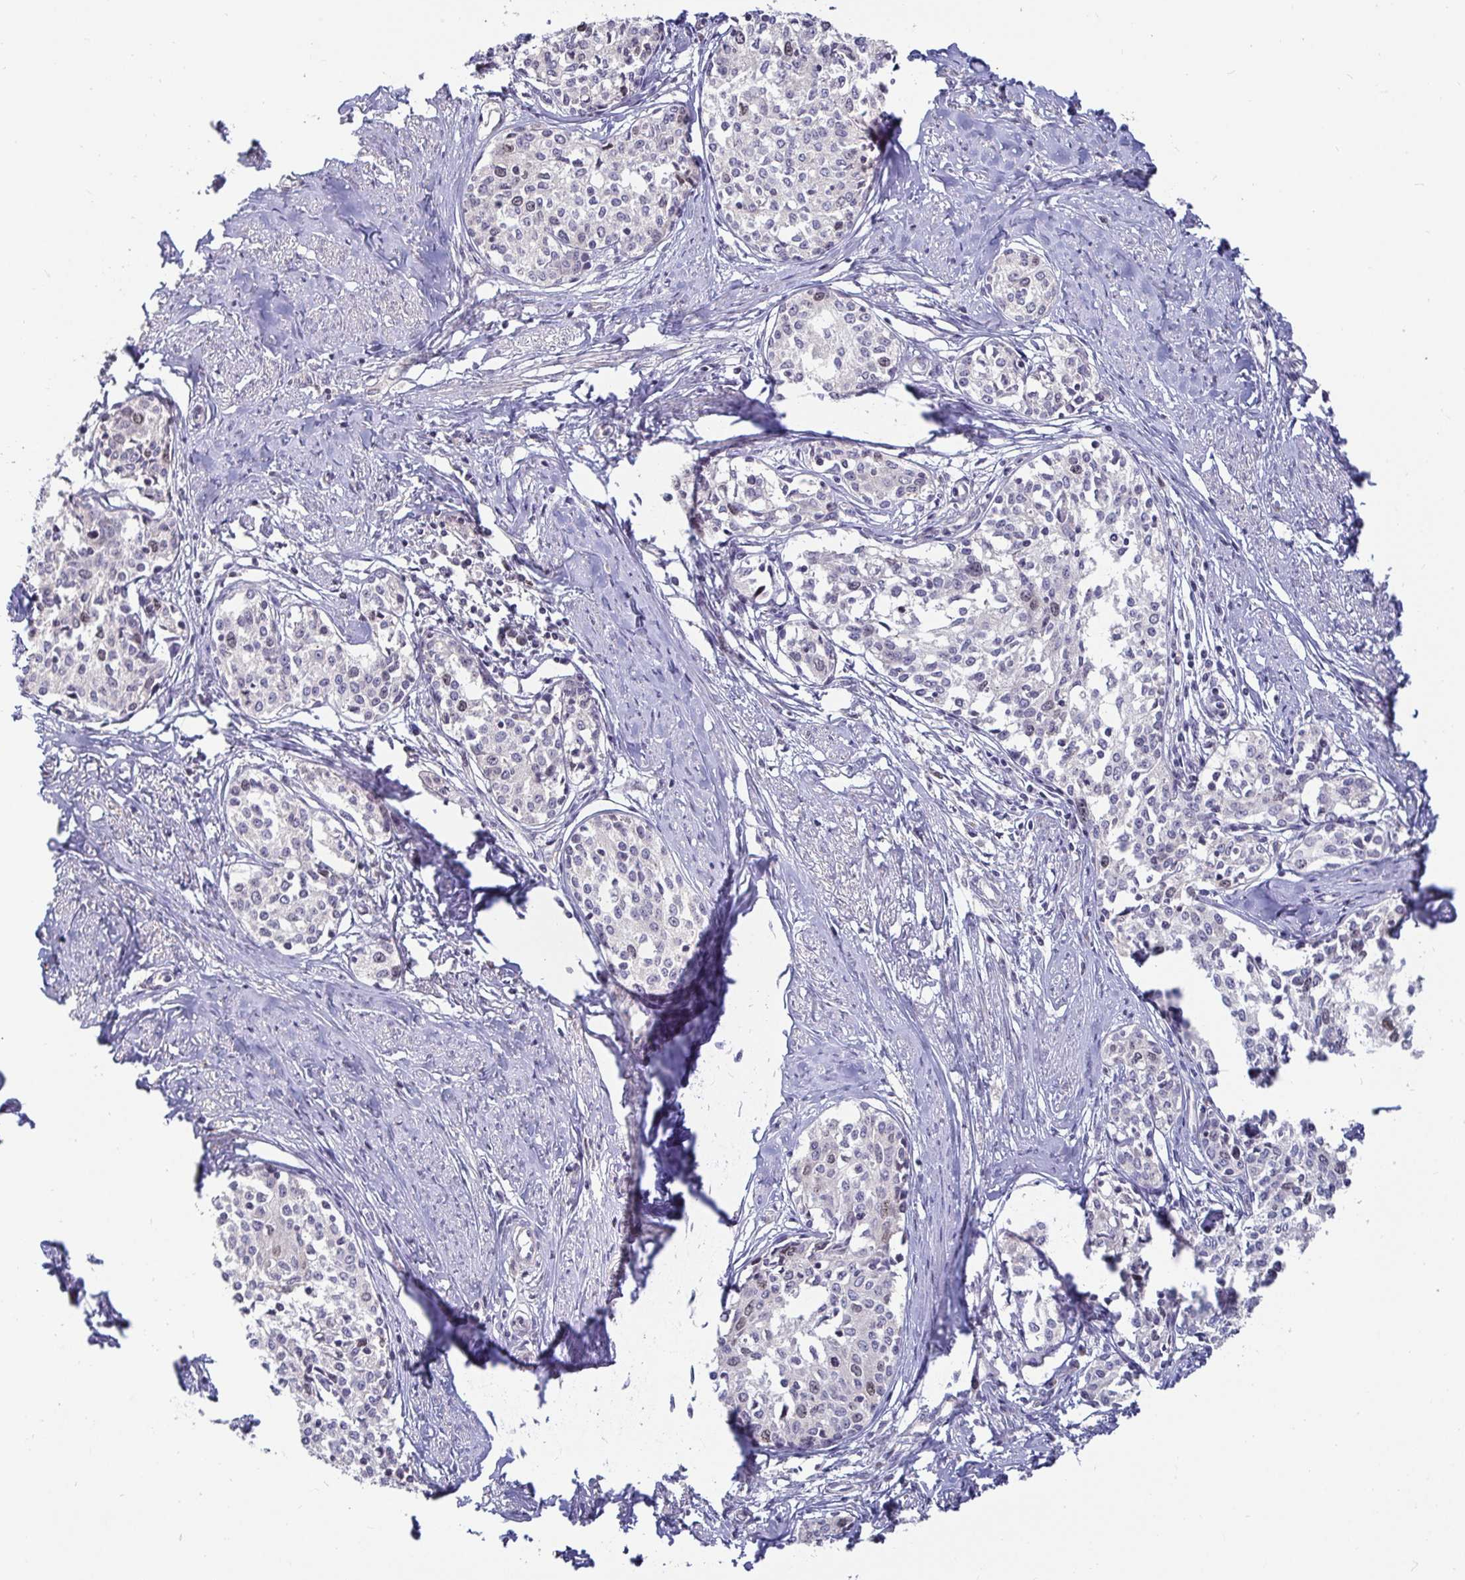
{"staining": {"intensity": "negative", "quantity": "none", "location": "none"}, "tissue": "cervical cancer", "cell_type": "Tumor cells", "image_type": "cancer", "snomed": [{"axis": "morphology", "description": "Squamous cell carcinoma, NOS"}, {"axis": "morphology", "description": "Adenocarcinoma, NOS"}, {"axis": "topography", "description": "Cervix"}], "caption": "Cervical squamous cell carcinoma was stained to show a protein in brown. There is no significant staining in tumor cells. (Brightfield microscopy of DAB (3,3'-diaminobenzidine) IHC at high magnification).", "gene": "ANLN", "patient": {"sex": "female", "age": 52}}